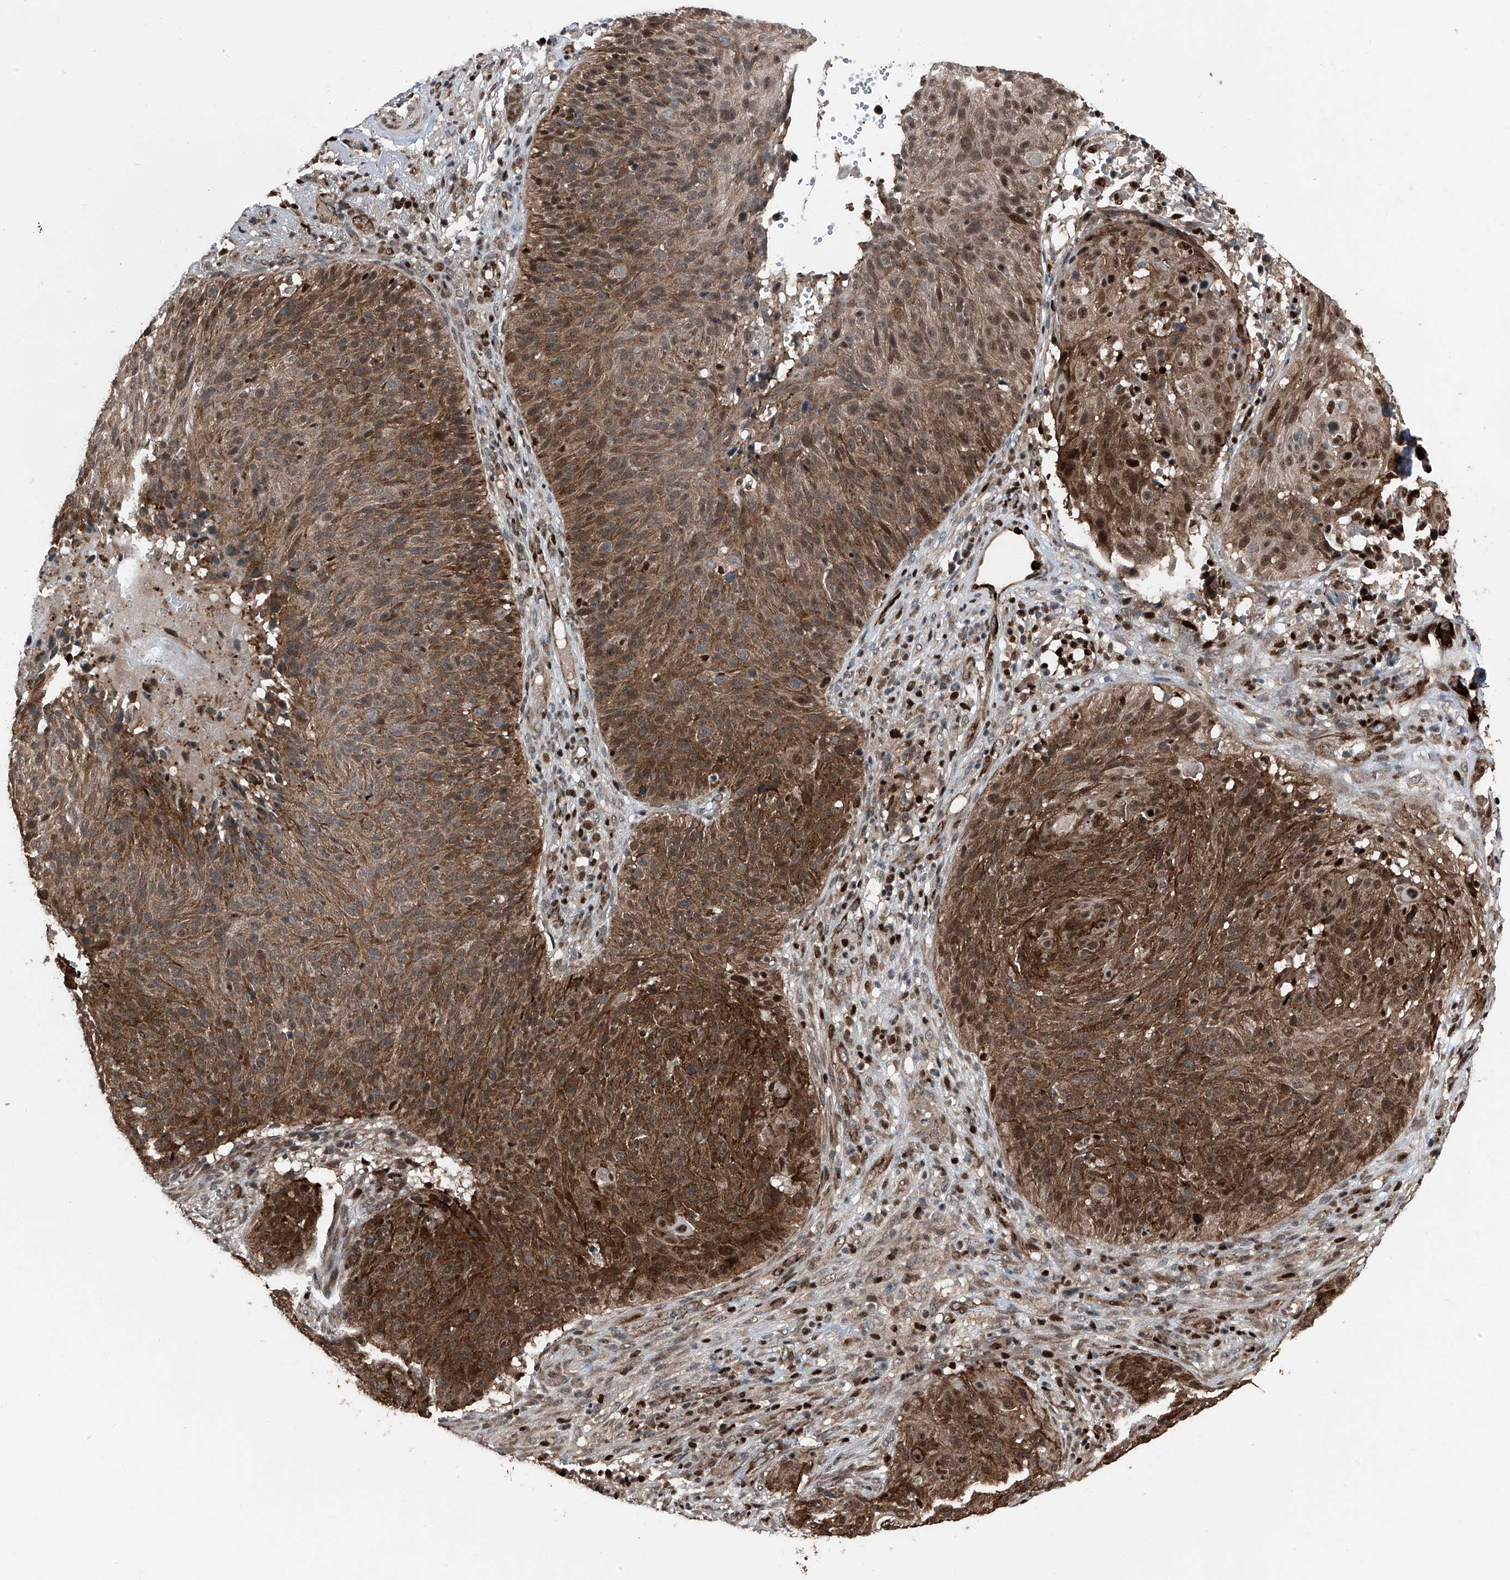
{"staining": {"intensity": "moderate", "quantity": ">75%", "location": "cytoplasmic/membranous,nuclear"}, "tissue": "cervical cancer", "cell_type": "Tumor cells", "image_type": "cancer", "snomed": [{"axis": "morphology", "description": "Squamous cell carcinoma, NOS"}, {"axis": "topography", "description": "Cervix"}], "caption": "DAB immunohistochemical staining of human cervical squamous cell carcinoma displays moderate cytoplasmic/membranous and nuclear protein expression in approximately >75% of tumor cells. The protein of interest is stained brown, and the nuclei are stained in blue (DAB (3,3'-diaminobenzidine) IHC with brightfield microscopy, high magnification).", "gene": "FKBP5", "patient": {"sex": "female", "age": 74}}